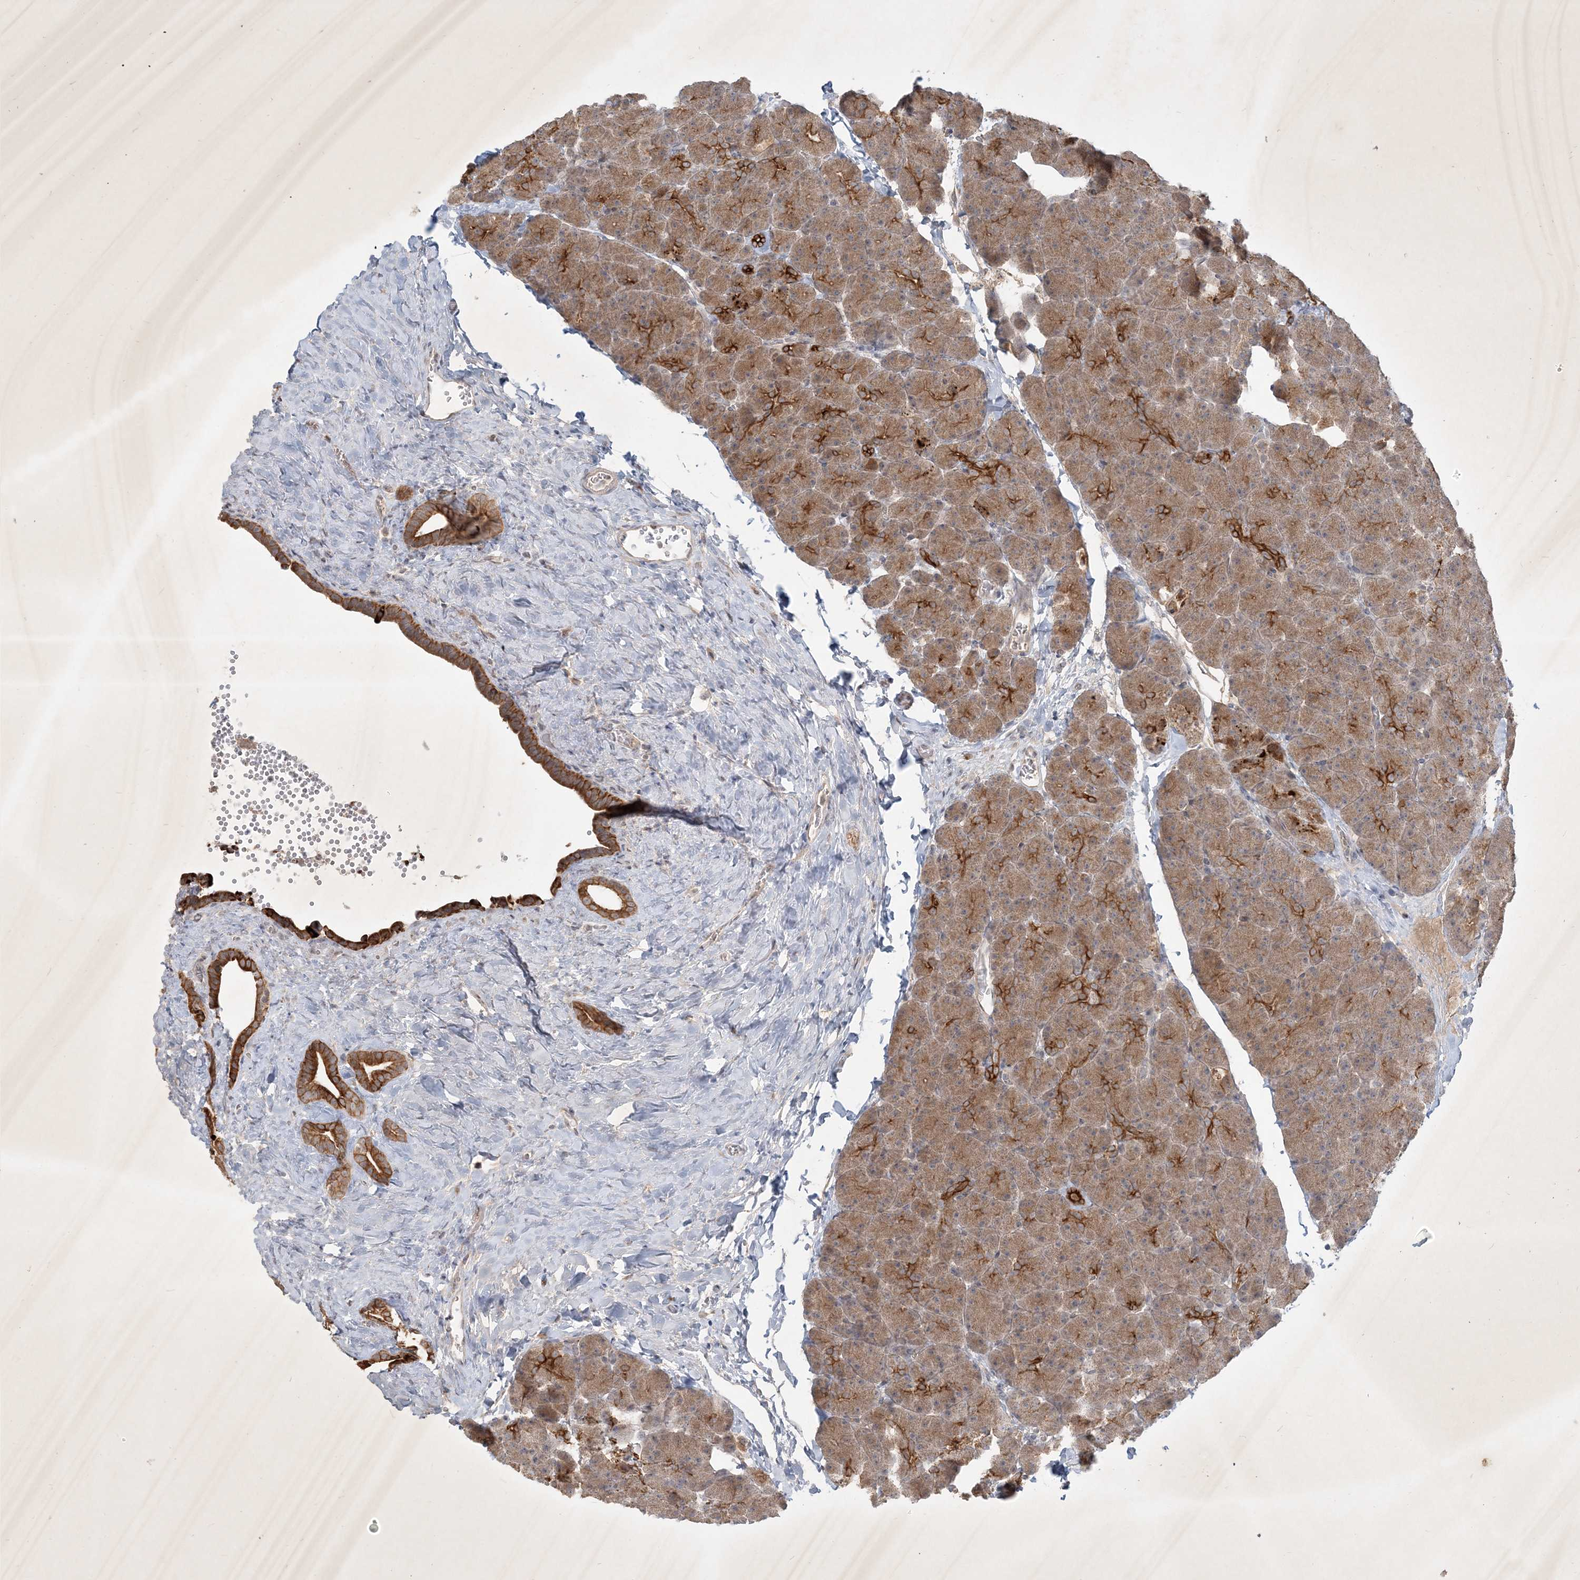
{"staining": {"intensity": "strong", "quantity": "25%-75%", "location": "cytoplasmic/membranous"}, "tissue": "pancreas", "cell_type": "Exocrine glandular cells", "image_type": "normal", "snomed": [{"axis": "morphology", "description": "Normal tissue, NOS"}, {"axis": "morphology", "description": "Carcinoid, malignant, NOS"}, {"axis": "topography", "description": "Pancreas"}], "caption": "This image demonstrates immunohistochemistry staining of benign pancreas, with high strong cytoplasmic/membranous staining in approximately 25%-75% of exocrine glandular cells.", "gene": "BOD1L2", "patient": {"sex": "female", "age": 35}}